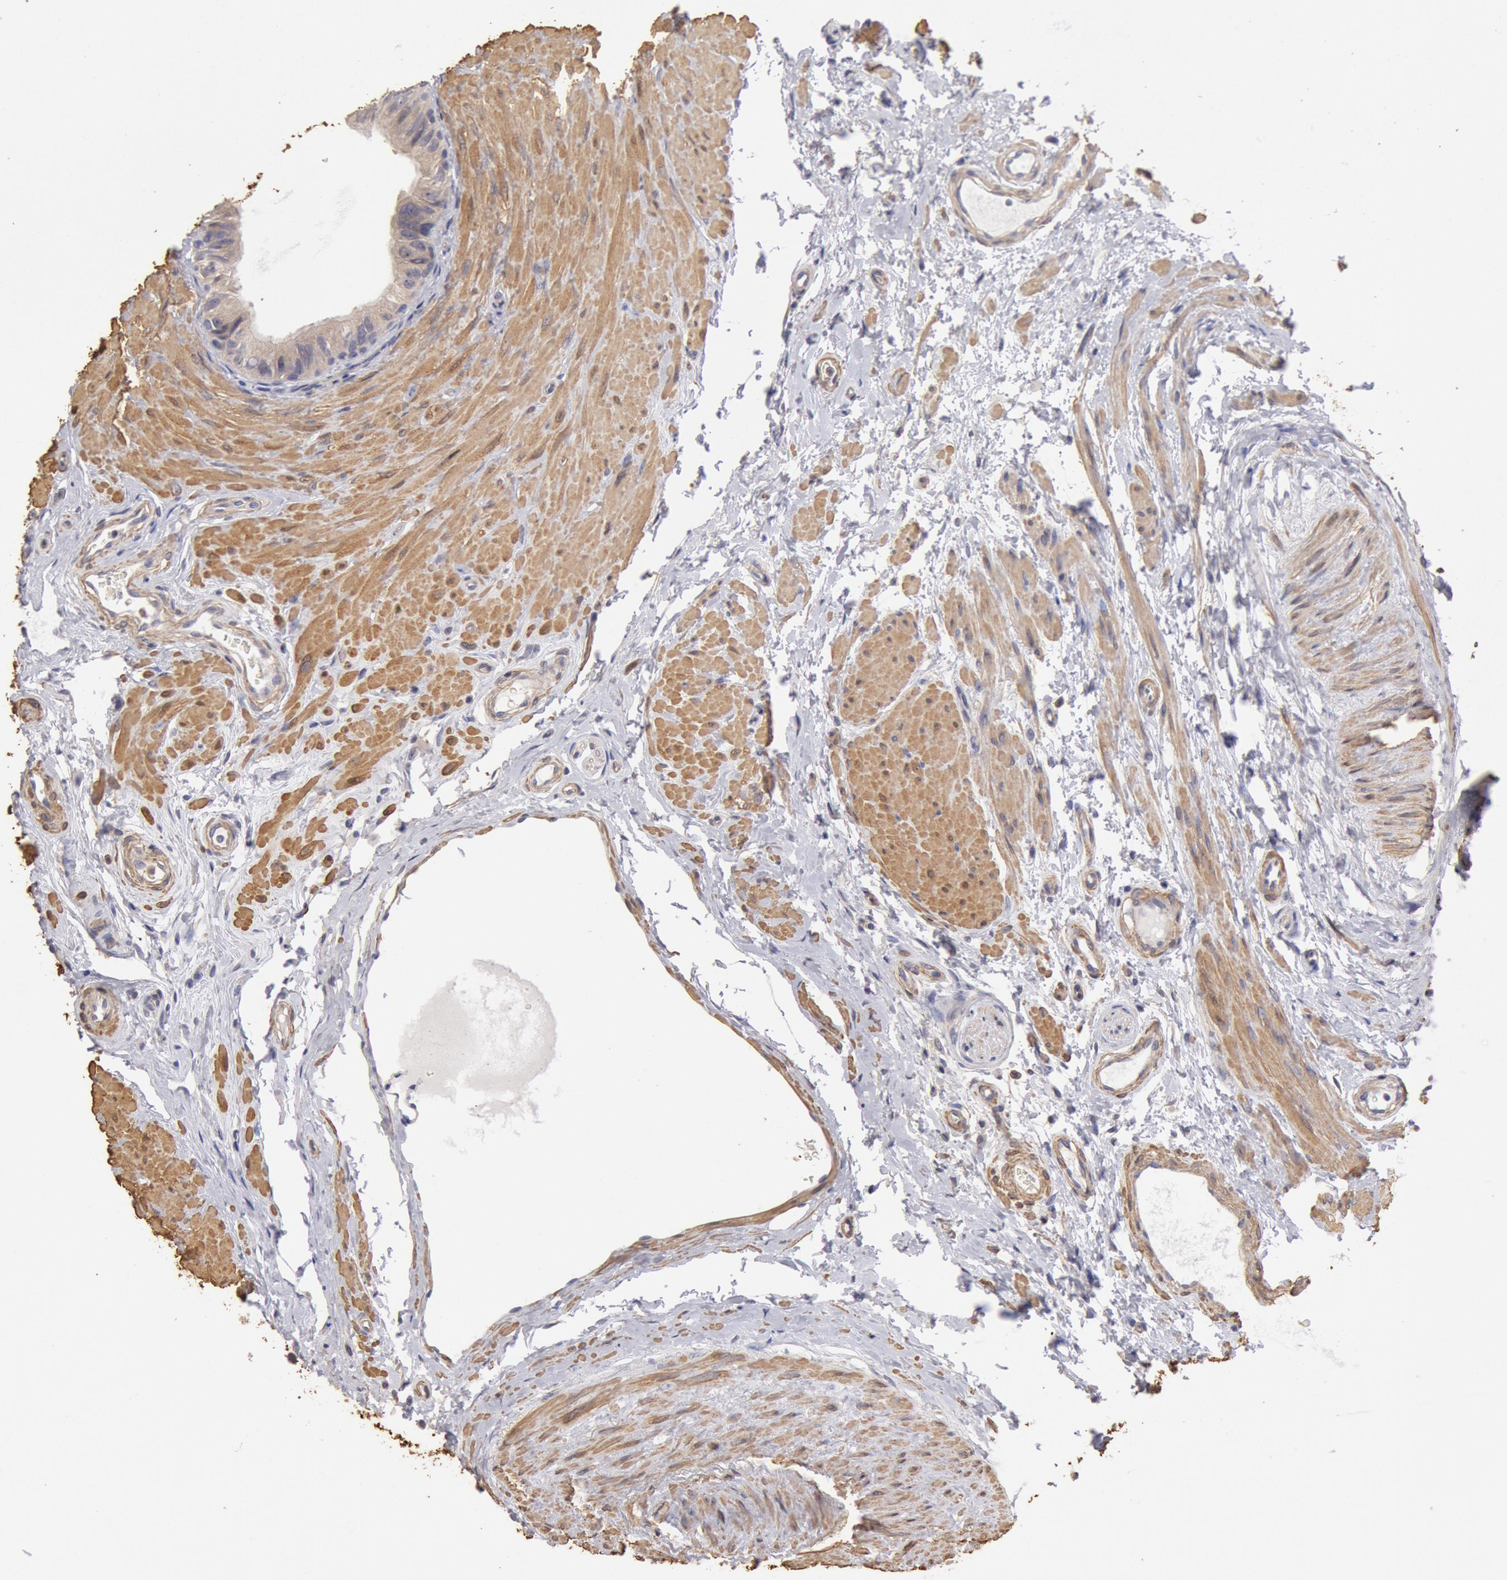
{"staining": {"intensity": "moderate", "quantity": "25%-75%", "location": "cytoplasmic/membranous"}, "tissue": "epididymis", "cell_type": "Glandular cells", "image_type": "normal", "snomed": [{"axis": "morphology", "description": "Normal tissue, NOS"}, {"axis": "topography", "description": "Epididymis"}], "caption": "Immunohistochemical staining of unremarkable human epididymis exhibits medium levels of moderate cytoplasmic/membranous positivity in approximately 25%-75% of glandular cells.", "gene": "TMED8", "patient": {"sex": "male", "age": 68}}